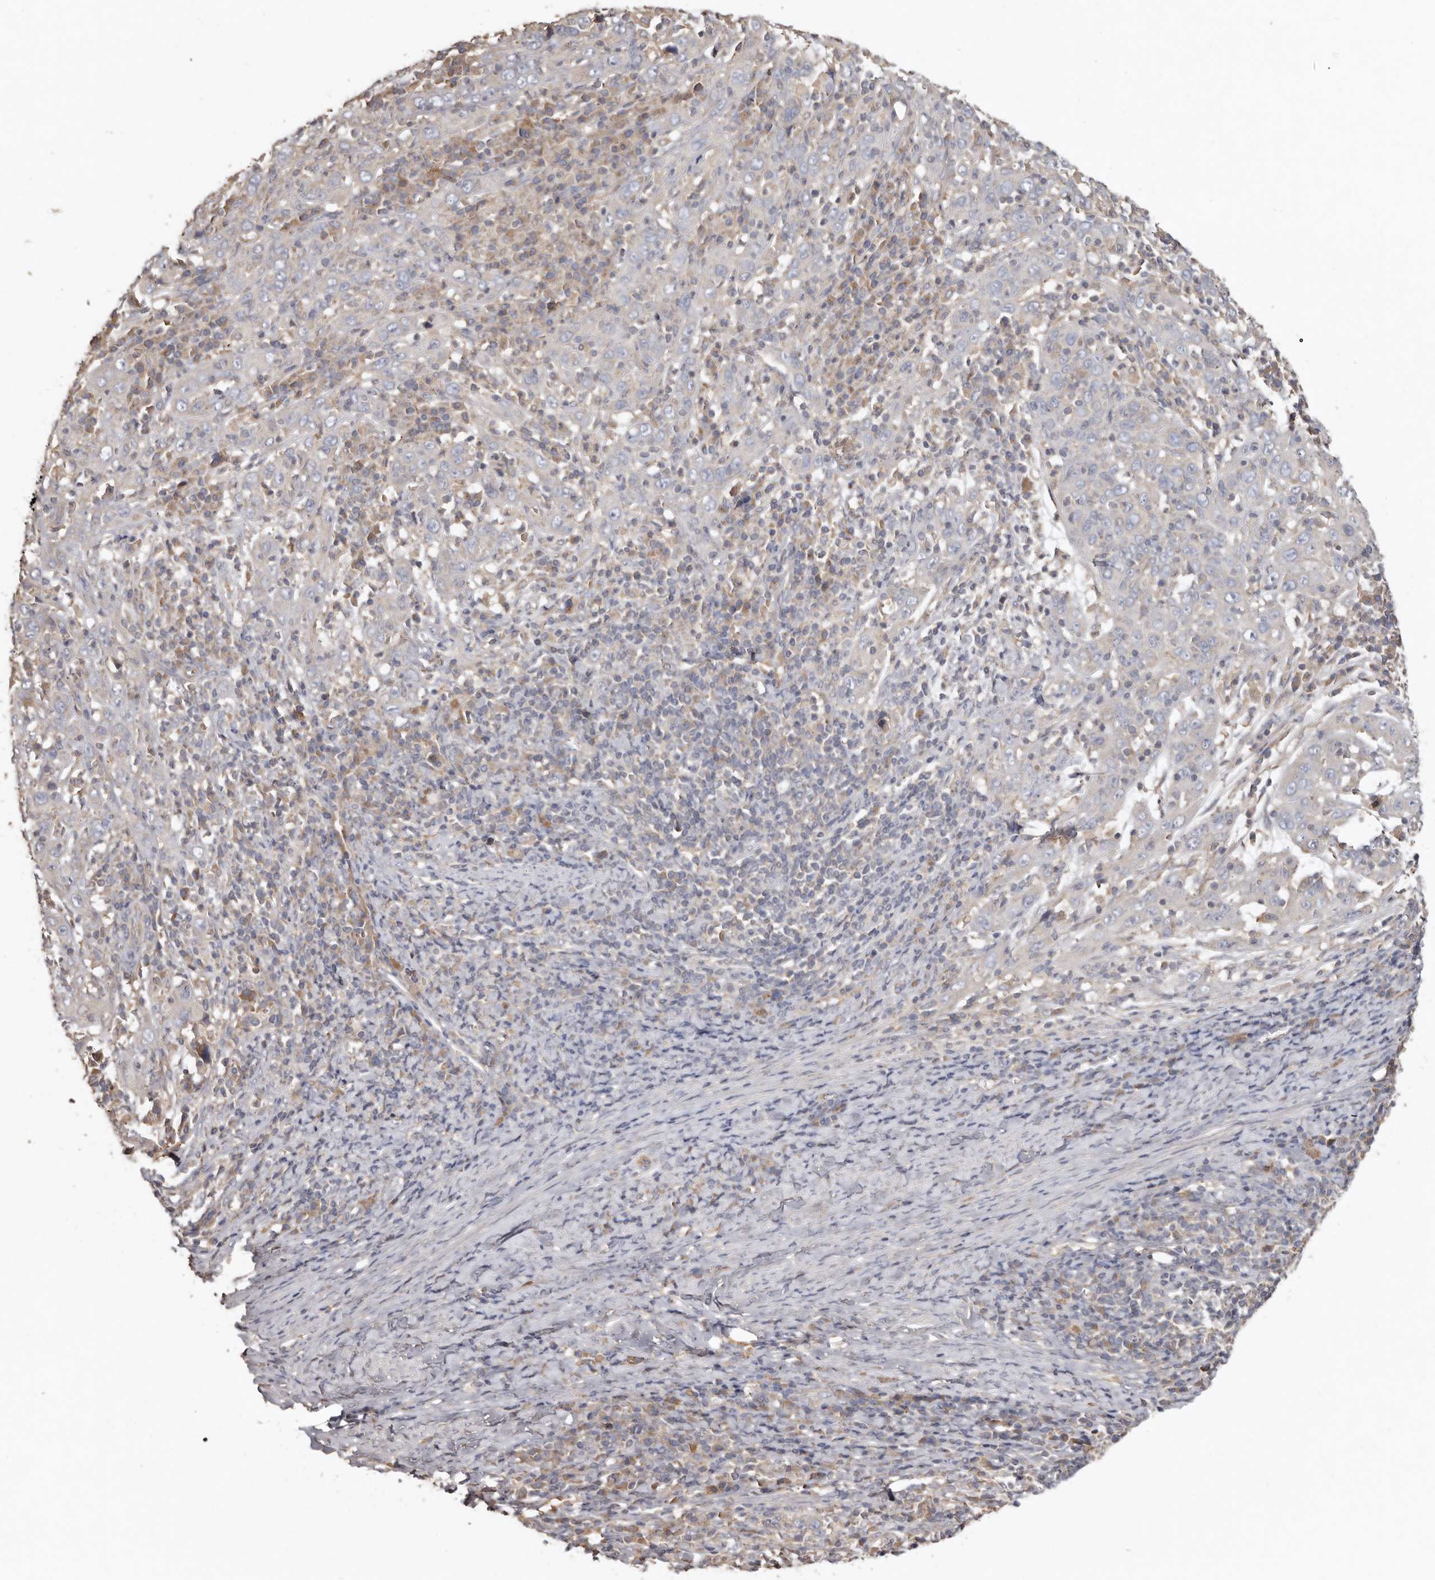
{"staining": {"intensity": "negative", "quantity": "none", "location": "none"}, "tissue": "cervical cancer", "cell_type": "Tumor cells", "image_type": "cancer", "snomed": [{"axis": "morphology", "description": "Squamous cell carcinoma, NOS"}, {"axis": "topography", "description": "Cervix"}], "caption": "IHC micrograph of neoplastic tissue: cervical cancer (squamous cell carcinoma) stained with DAB reveals no significant protein positivity in tumor cells.", "gene": "FLCN", "patient": {"sex": "female", "age": 46}}